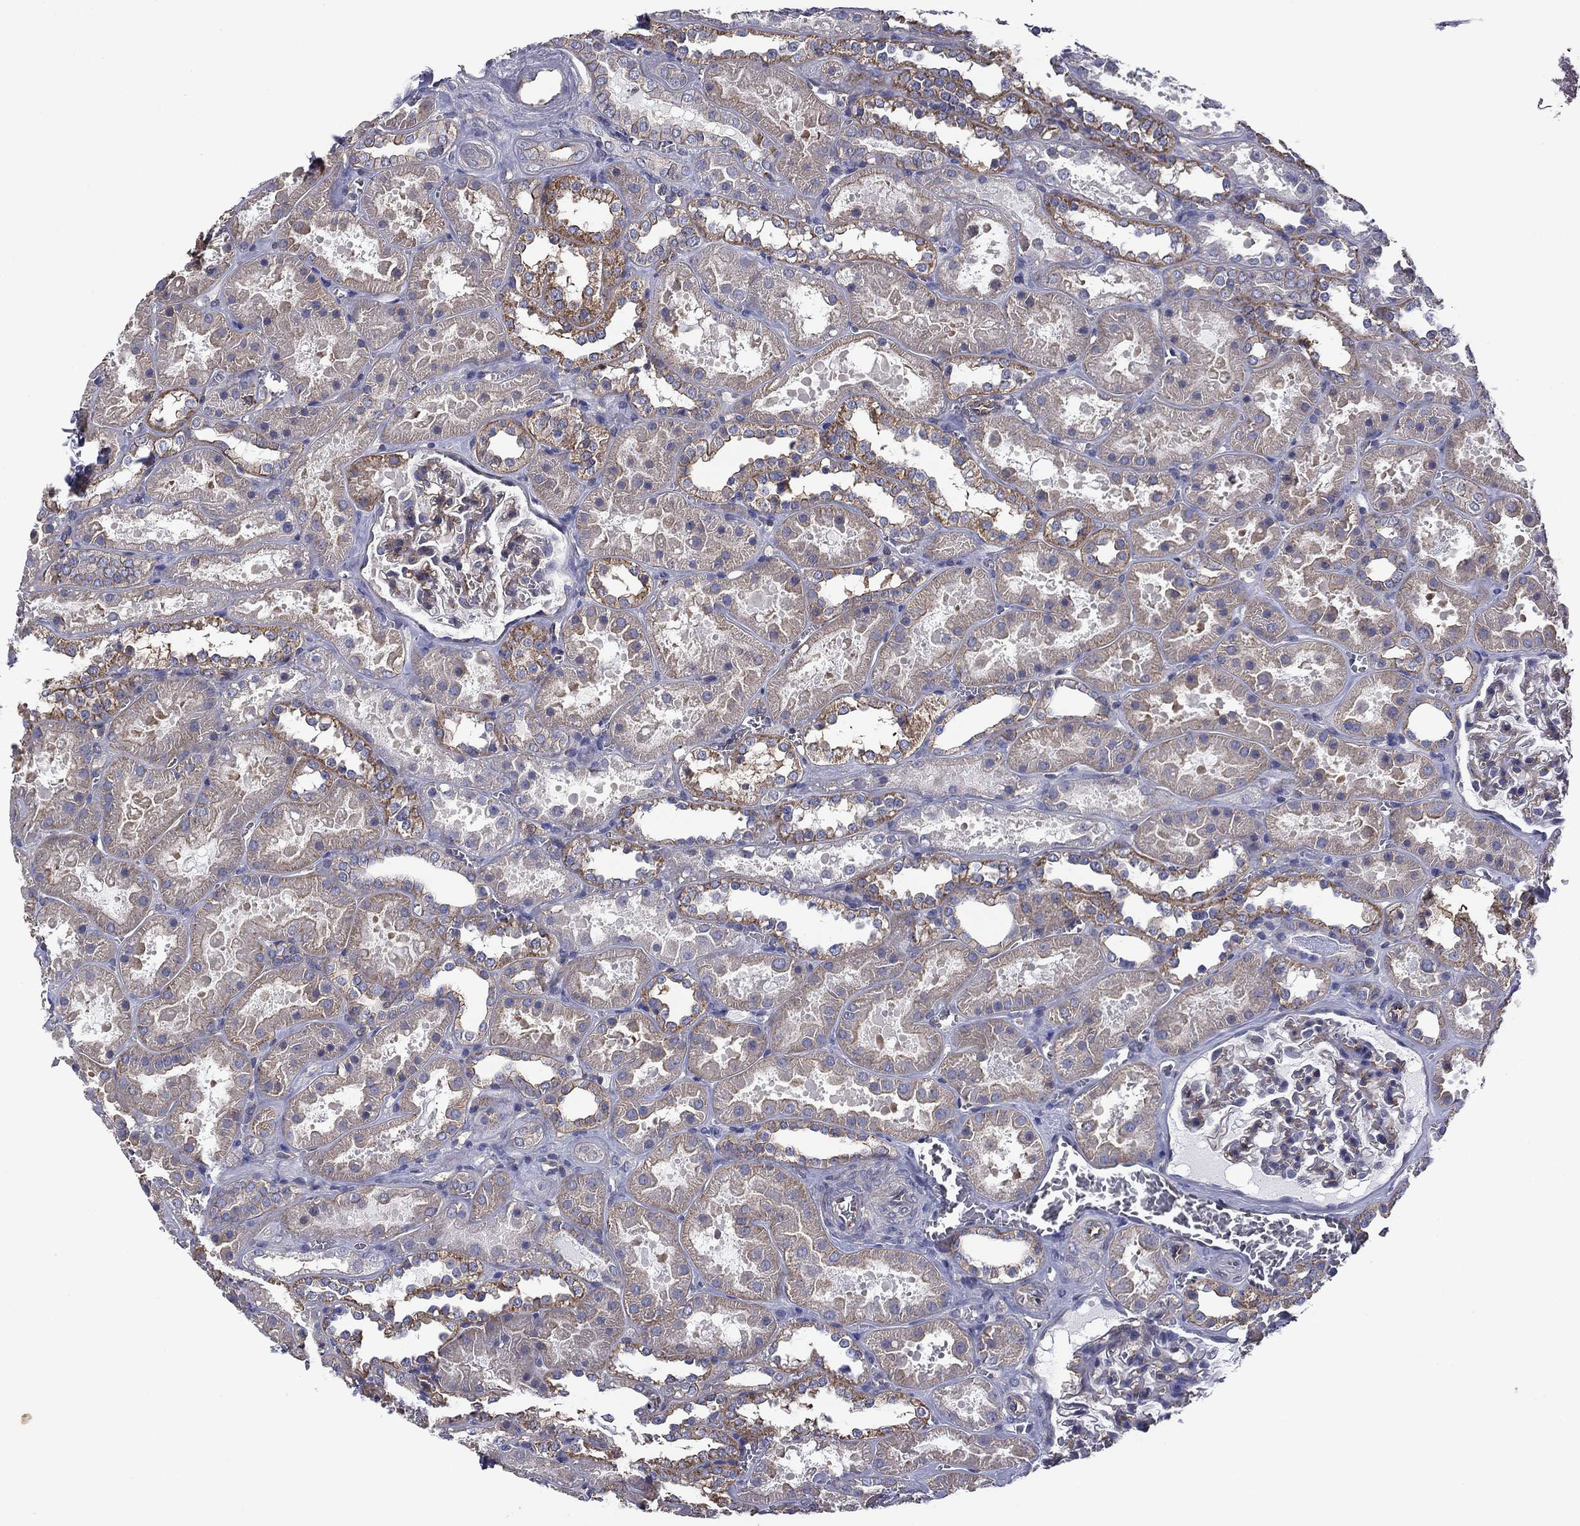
{"staining": {"intensity": "negative", "quantity": "none", "location": "none"}, "tissue": "kidney", "cell_type": "Cells in glomeruli", "image_type": "normal", "snomed": [{"axis": "morphology", "description": "Normal tissue, NOS"}, {"axis": "topography", "description": "Kidney"}], "caption": "A high-resolution photomicrograph shows IHC staining of normal kidney, which displays no significant staining in cells in glomeruli. (Brightfield microscopy of DAB (3,3'-diaminobenzidine) immunohistochemistry at high magnification).", "gene": "TCHH", "patient": {"sex": "female", "age": 41}}